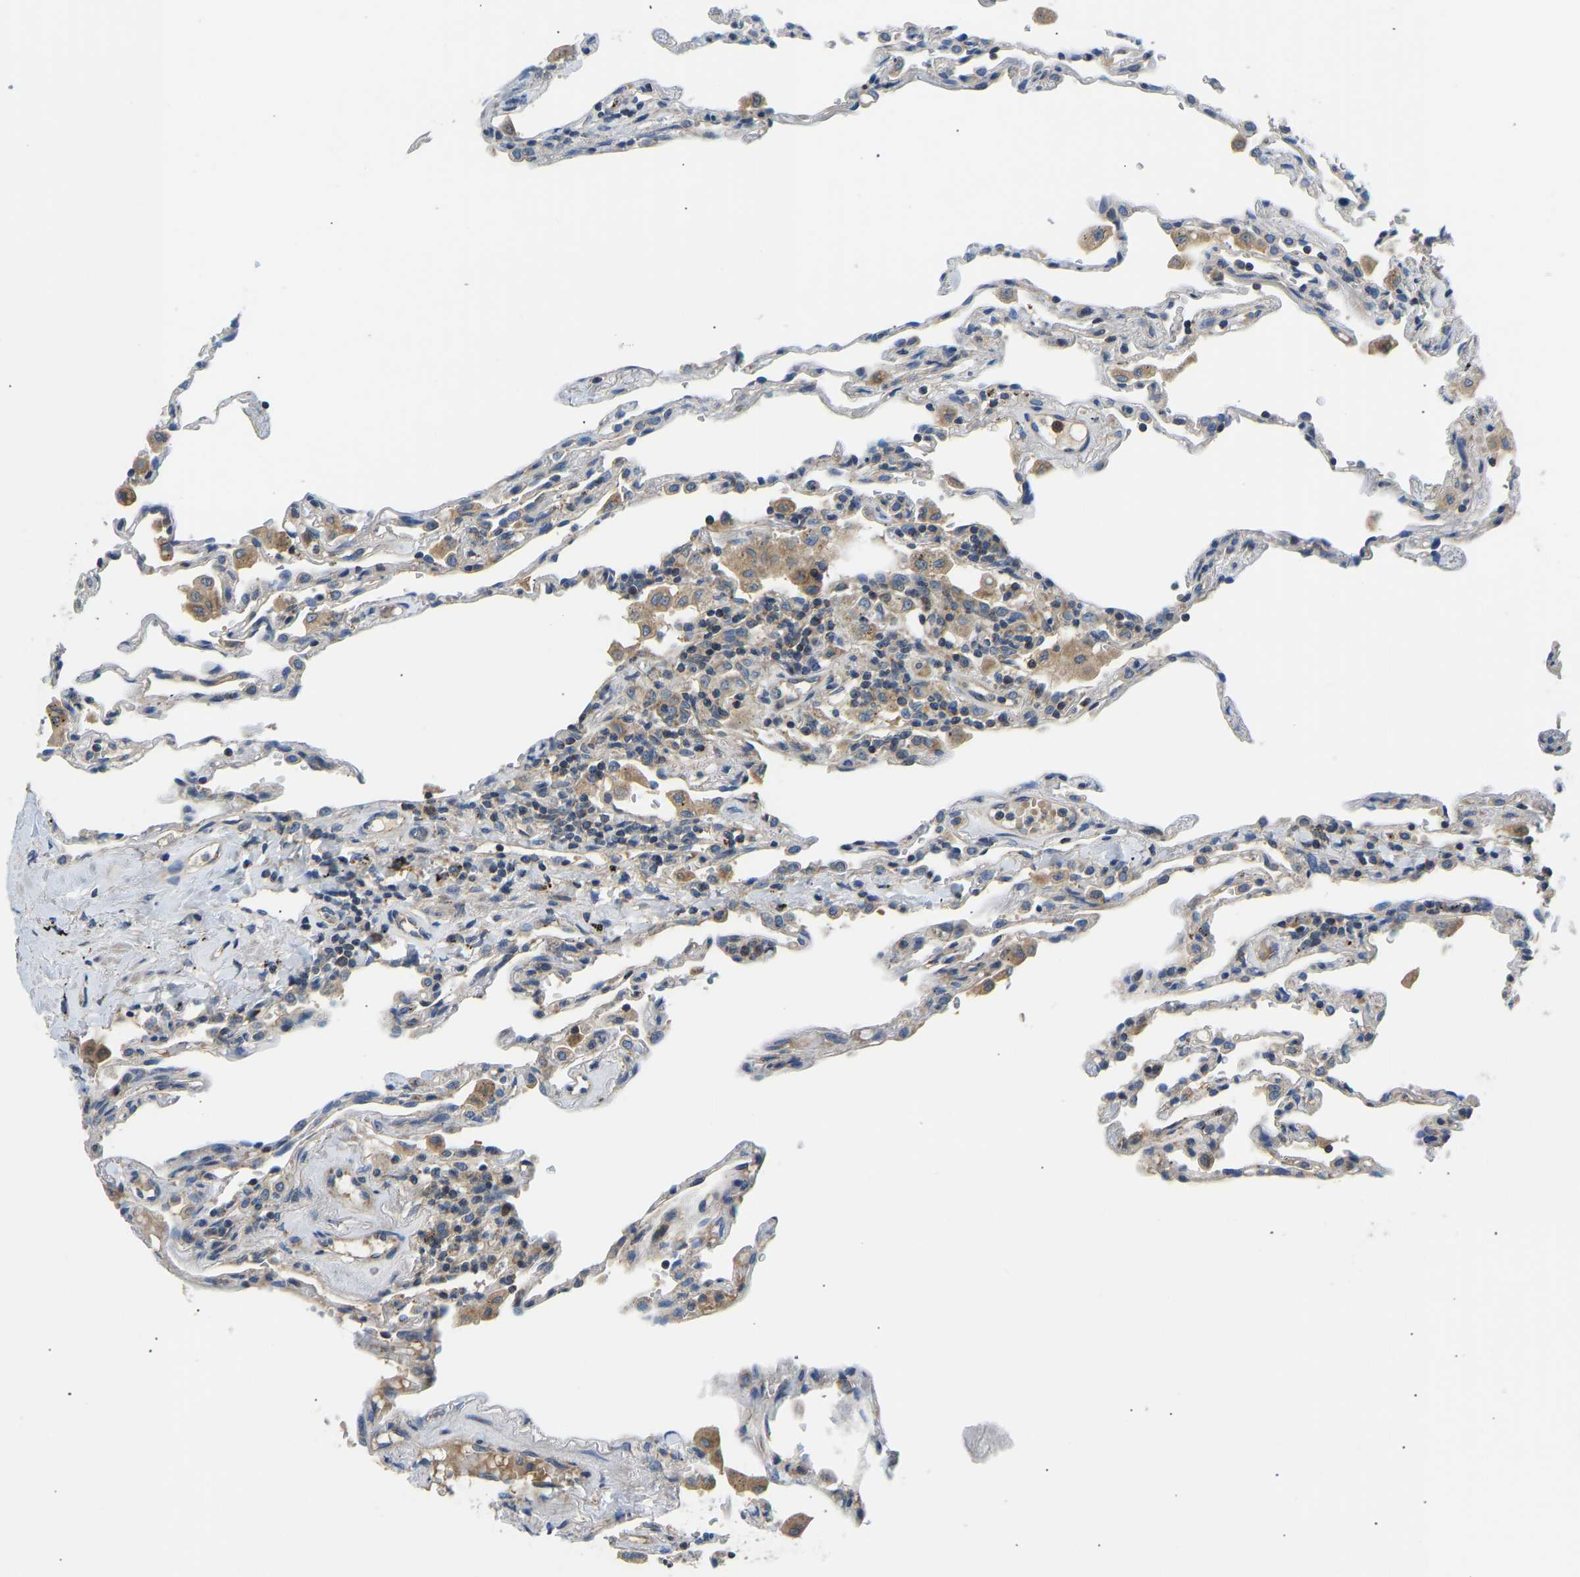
{"staining": {"intensity": "moderate", "quantity": "<25%", "location": "cytoplasmic/membranous"}, "tissue": "lung", "cell_type": "Alveolar cells", "image_type": "normal", "snomed": [{"axis": "morphology", "description": "Normal tissue, NOS"}, {"axis": "topography", "description": "Lung"}], "caption": "An image showing moderate cytoplasmic/membranous staining in about <25% of alveolar cells in unremarkable lung, as visualized by brown immunohistochemical staining.", "gene": "RBP1", "patient": {"sex": "male", "age": 59}}